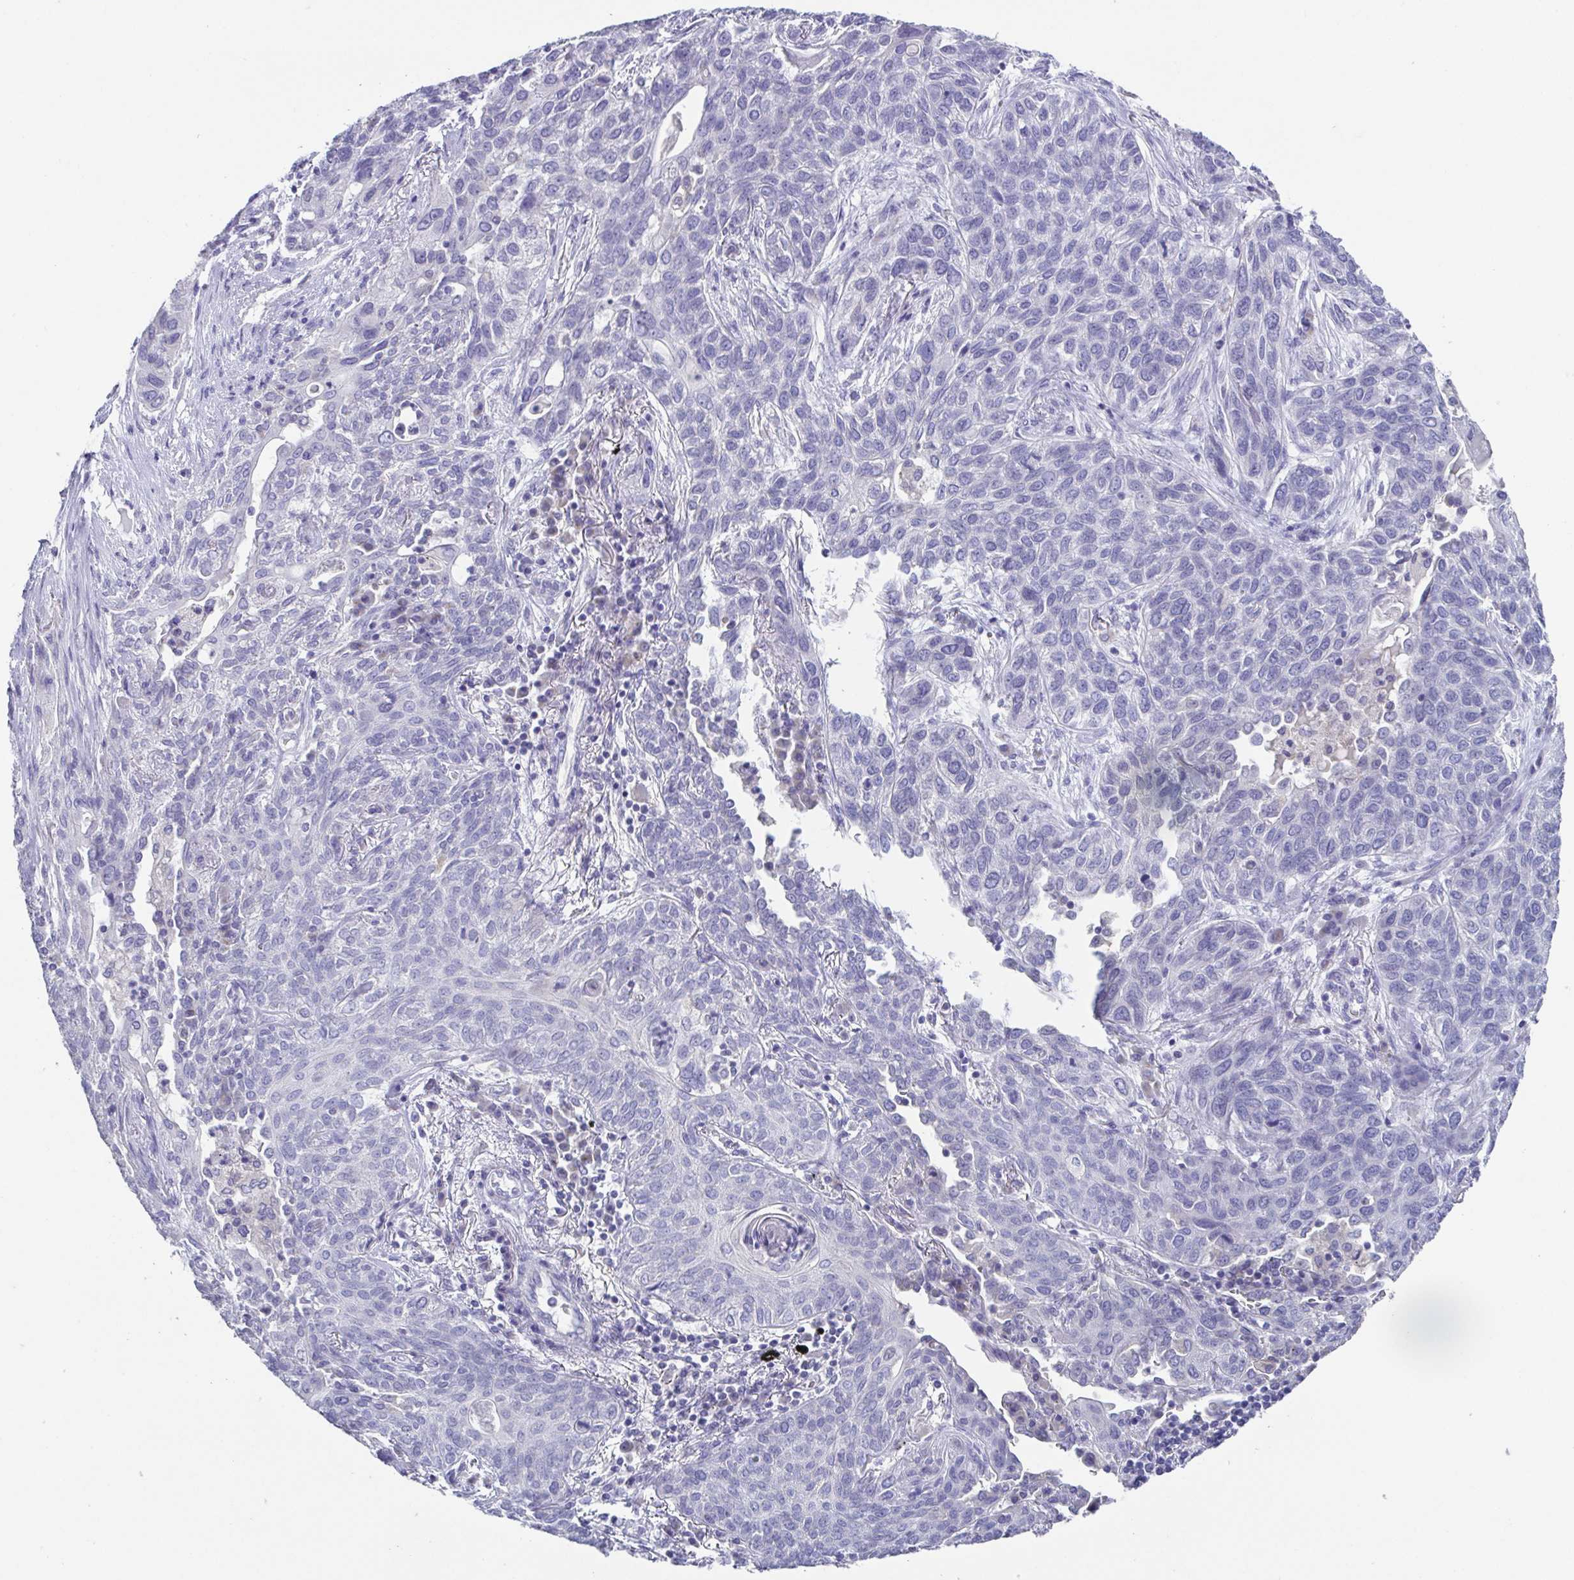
{"staining": {"intensity": "negative", "quantity": "none", "location": "none"}, "tissue": "lung cancer", "cell_type": "Tumor cells", "image_type": "cancer", "snomed": [{"axis": "morphology", "description": "Squamous cell carcinoma, NOS"}, {"axis": "topography", "description": "Lung"}], "caption": "Tumor cells are negative for protein expression in human lung cancer.", "gene": "RDH11", "patient": {"sex": "female", "age": 70}}